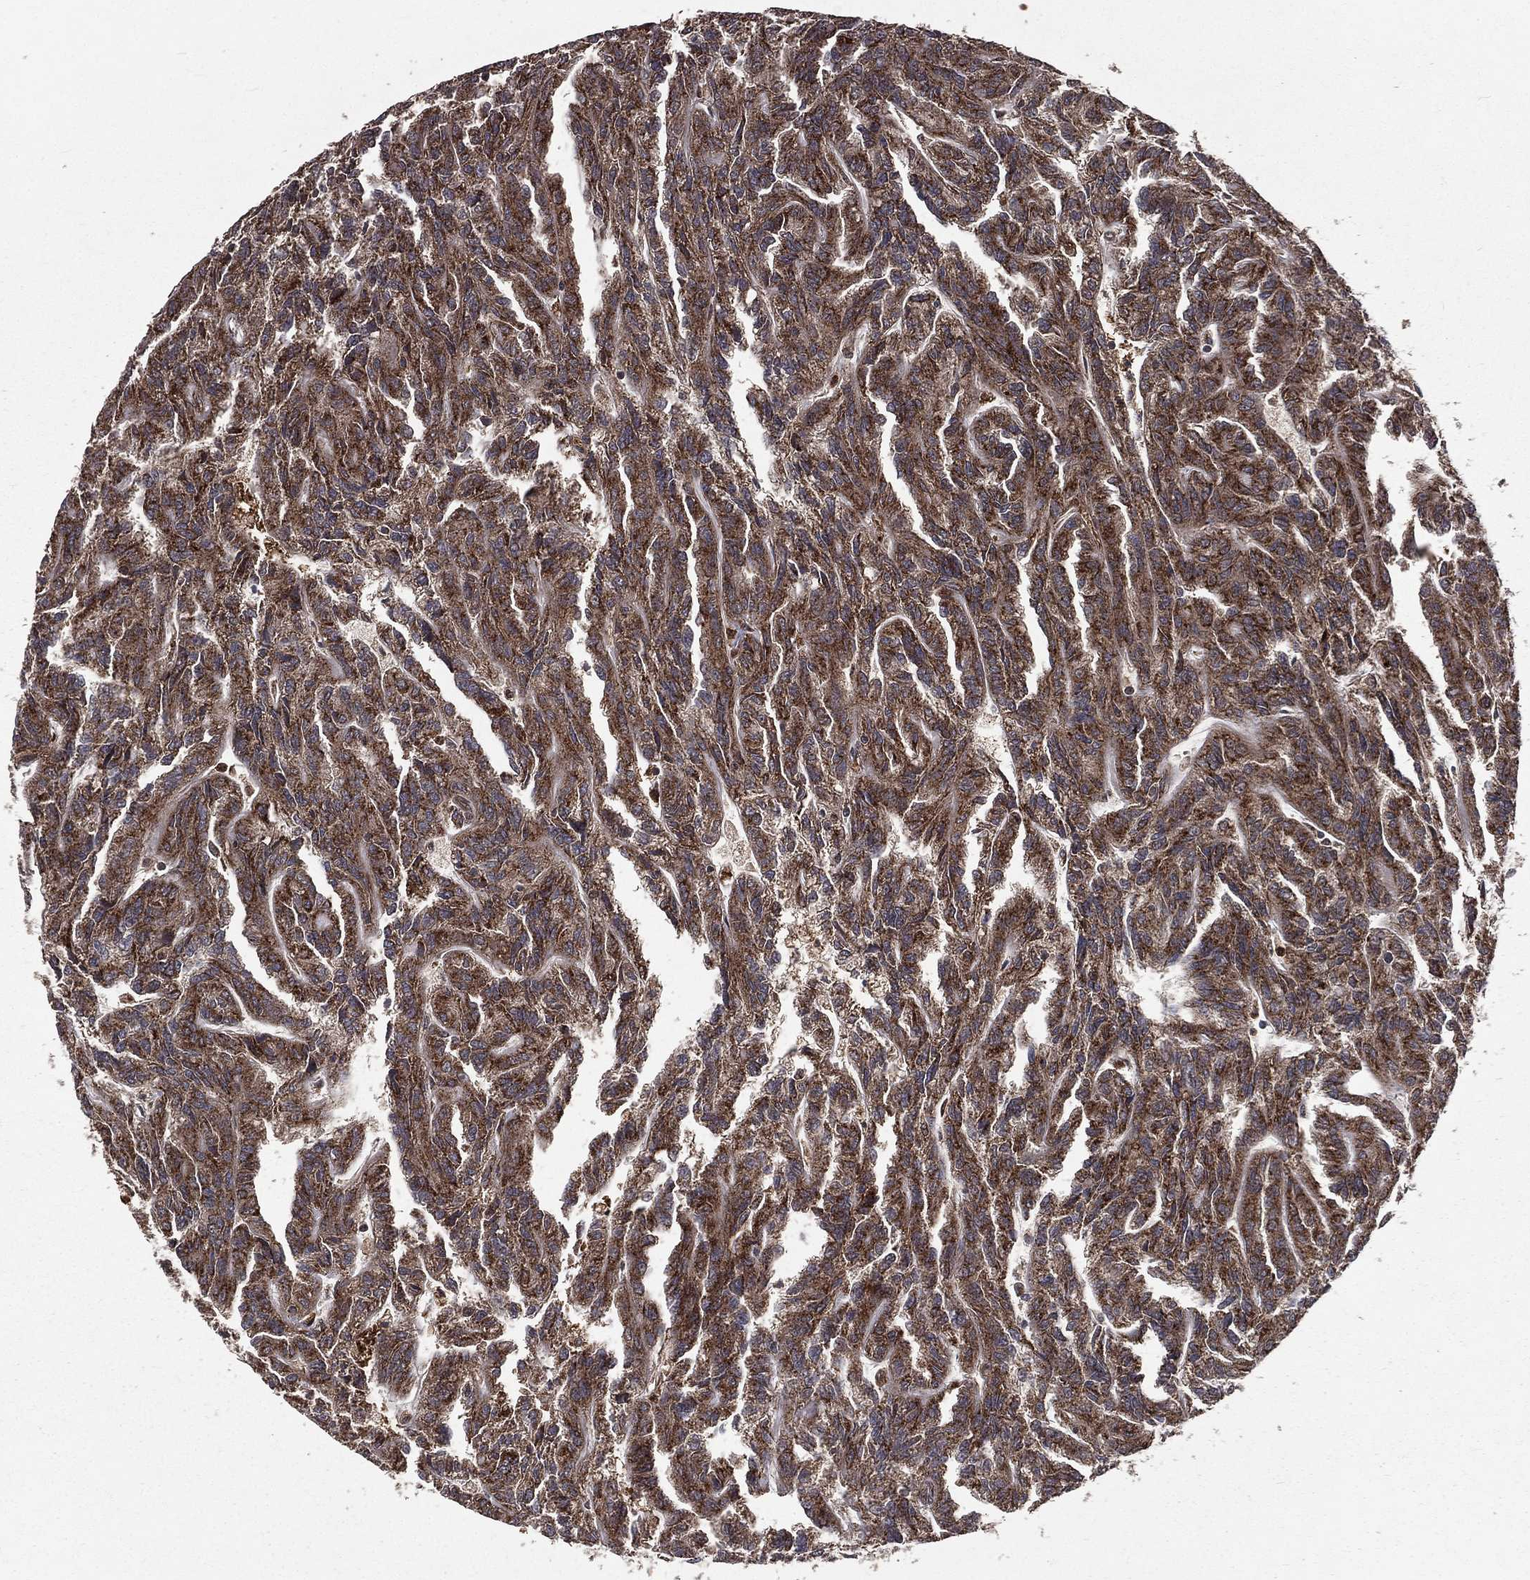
{"staining": {"intensity": "moderate", "quantity": ">75%", "location": "cytoplasmic/membranous"}, "tissue": "renal cancer", "cell_type": "Tumor cells", "image_type": "cancer", "snomed": [{"axis": "morphology", "description": "Adenocarcinoma, NOS"}, {"axis": "topography", "description": "Kidney"}], "caption": "Human renal cancer (adenocarcinoma) stained for a protein (brown) shows moderate cytoplasmic/membranous positive staining in about >75% of tumor cells.", "gene": "LENG8", "patient": {"sex": "male", "age": 79}}